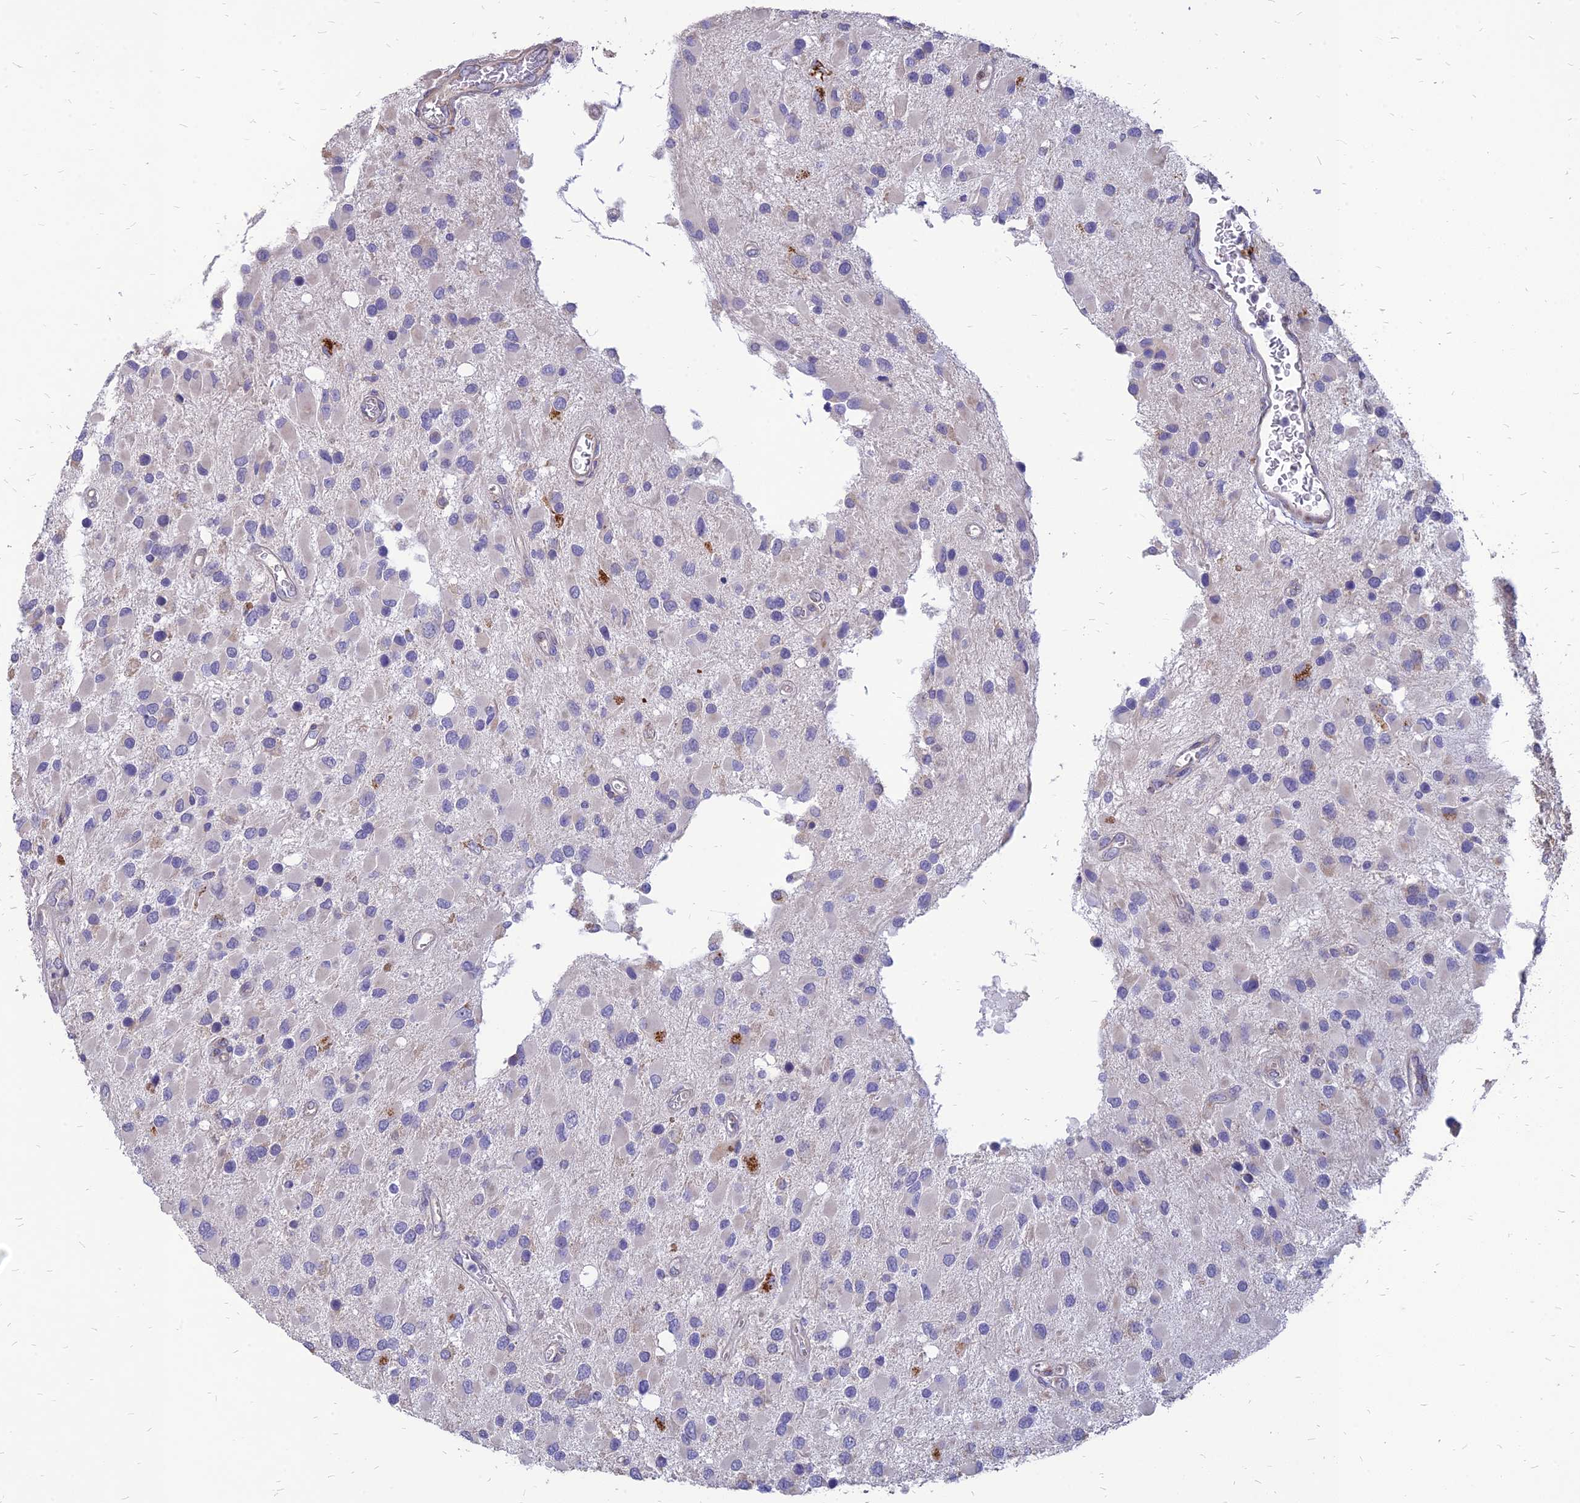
{"staining": {"intensity": "negative", "quantity": "none", "location": "none"}, "tissue": "glioma", "cell_type": "Tumor cells", "image_type": "cancer", "snomed": [{"axis": "morphology", "description": "Glioma, malignant, High grade"}, {"axis": "topography", "description": "Brain"}], "caption": "A micrograph of human high-grade glioma (malignant) is negative for staining in tumor cells. The staining was performed using DAB to visualize the protein expression in brown, while the nuclei were stained in blue with hematoxylin (Magnification: 20x).", "gene": "ST3GAL6", "patient": {"sex": "male", "age": 53}}